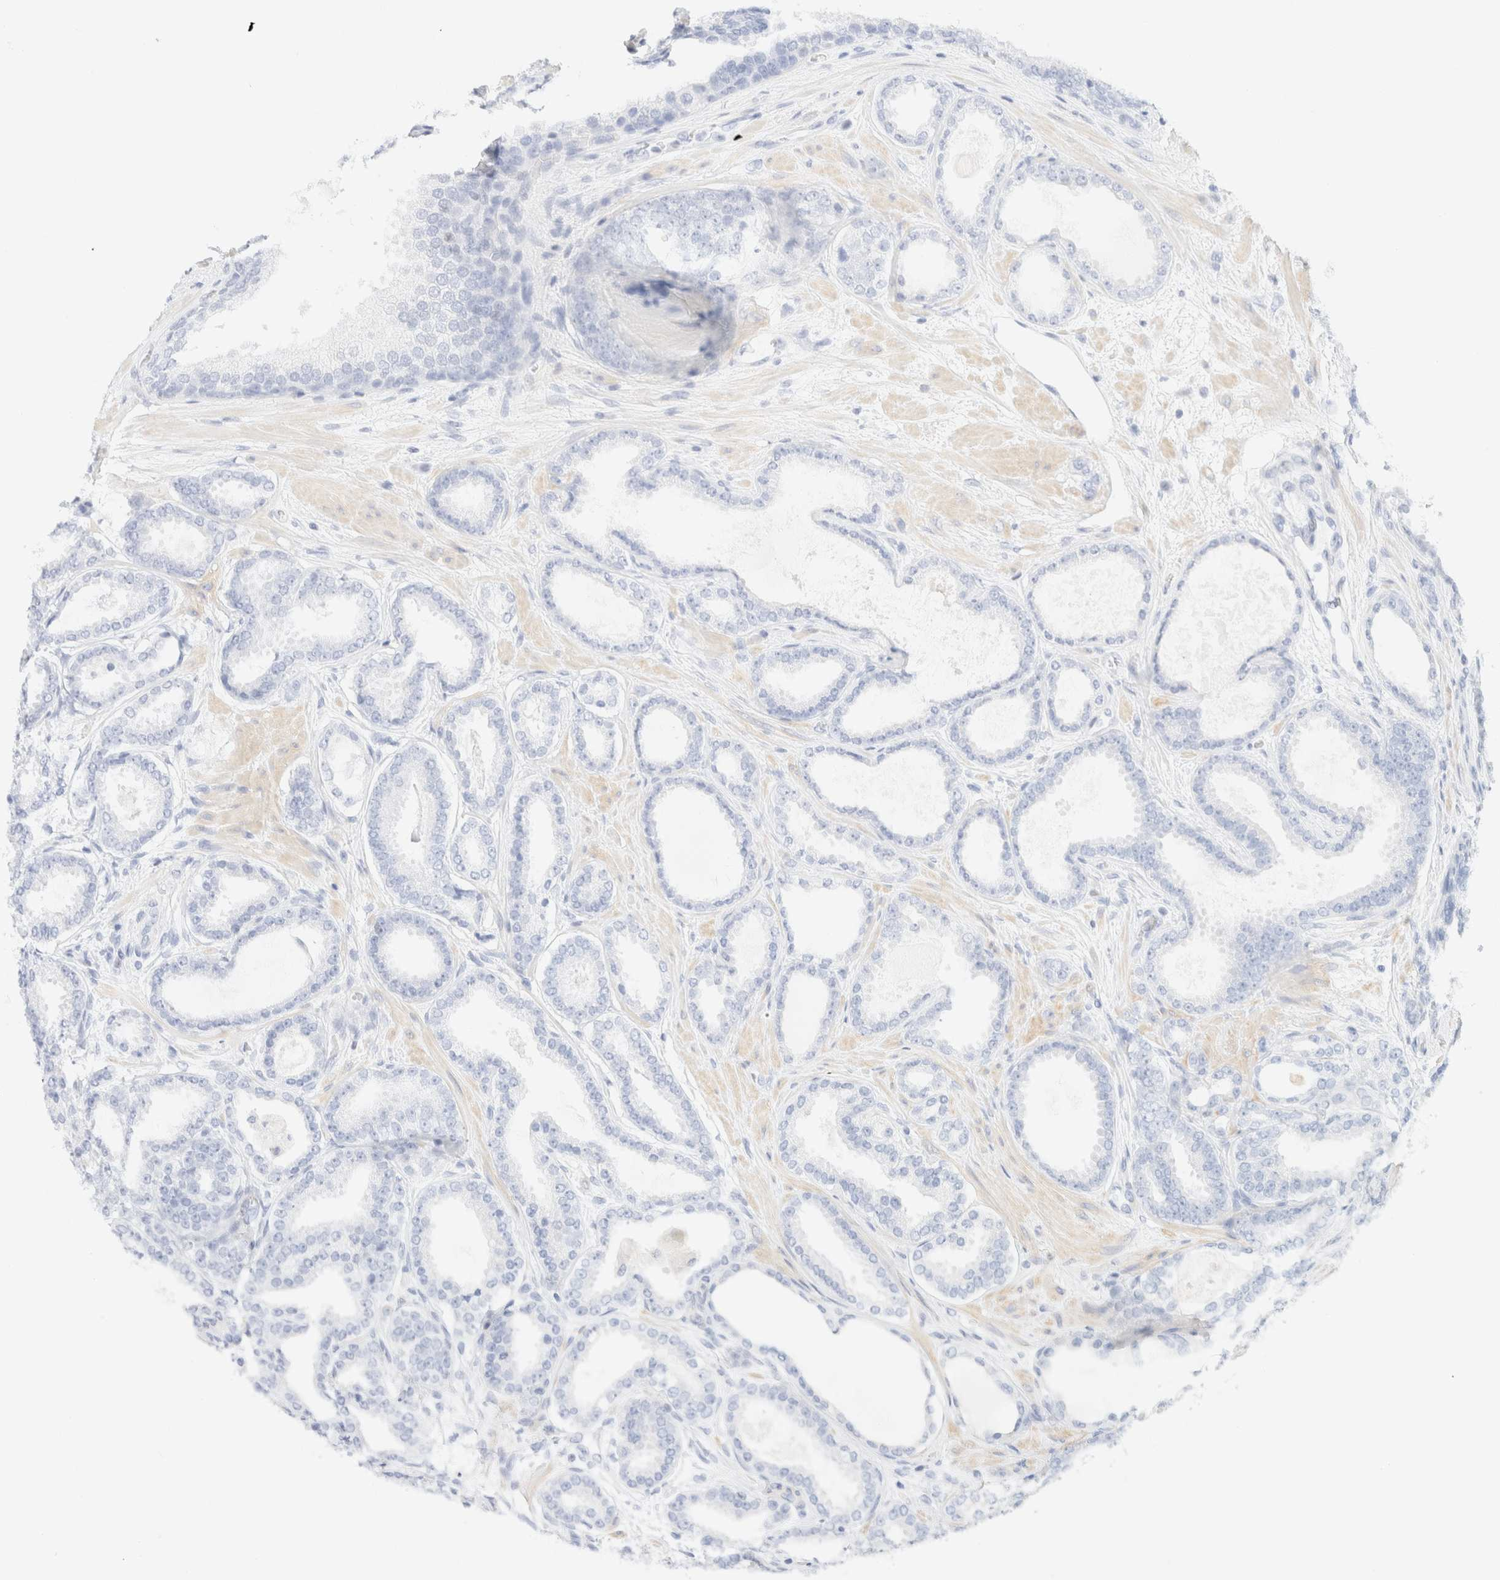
{"staining": {"intensity": "negative", "quantity": "none", "location": "none"}, "tissue": "prostate cancer", "cell_type": "Tumor cells", "image_type": "cancer", "snomed": [{"axis": "morphology", "description": "Adenocarcinoma, High grade"}, {"axis": "topography", "description": "Prostate"}], "caption": "Photomicrograph shows no protein positivity in tumor cells of prostate high-grade adenocarcinoma tissue. Nuclei are stained in blue.", "gene": "IKZF3", "patient": {"sex": "male", "age": 60}}